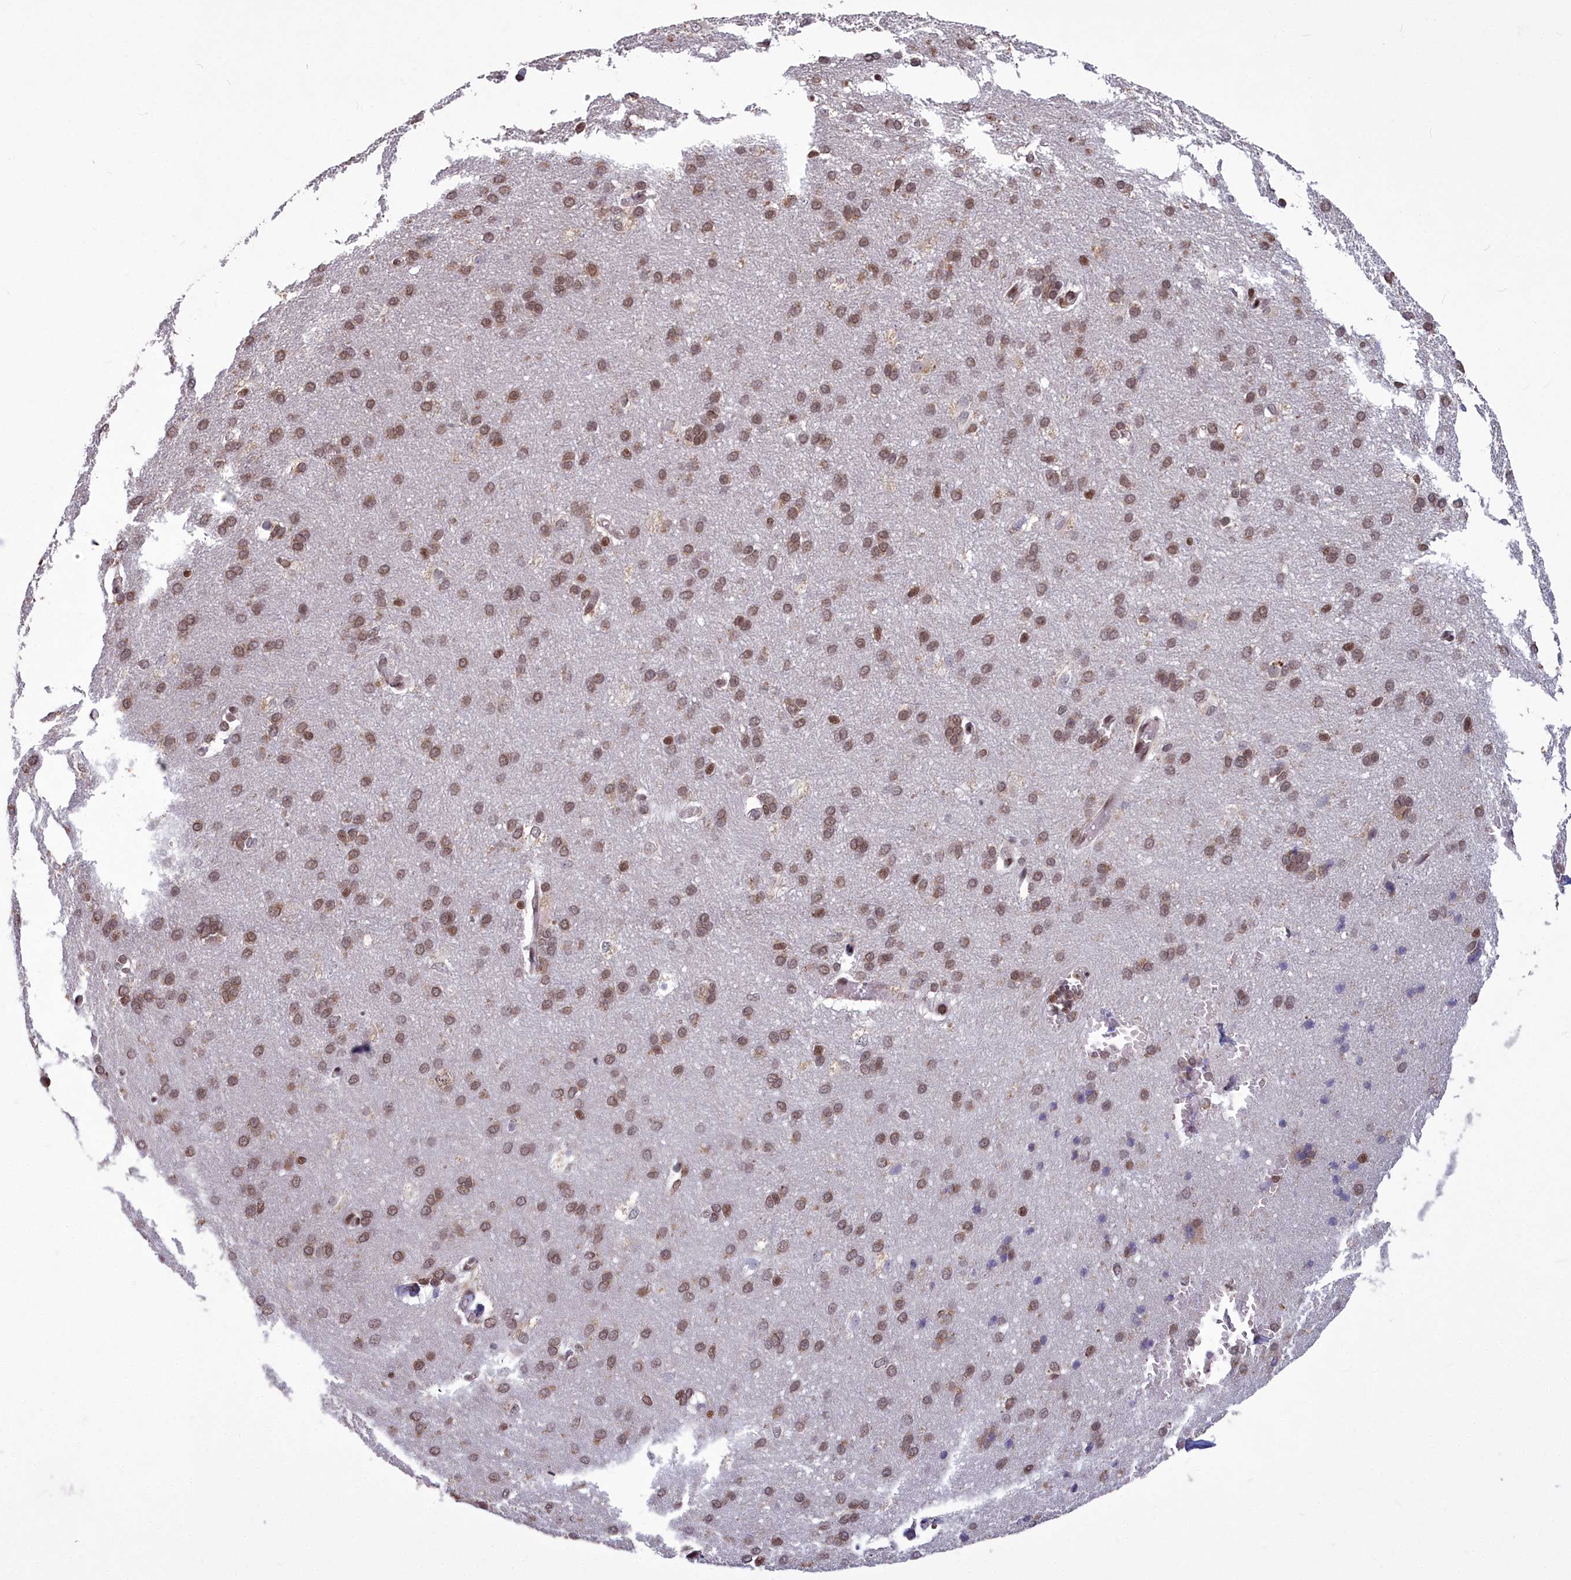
{"staining": {"intensity": "moderate", "quantity": ">75%", "location": "nuclear"}, "tissue": "cerebral cortex", "cell_type": "Endothelial cells", "image_type": "normal", "snomed": [{"axis": "morphology", "description": "Normal tissue, NOS"}, {"axis": "topography", "description": "Cerebral cortex"}], "caption": "Moderate nuclear staining for a protein is identified in about >75% of endothelial cells of benign cerebral cortex using immunohistochemistry.", "gene": "GMEB1", "patient": {"sex": "male", "age": 62}}